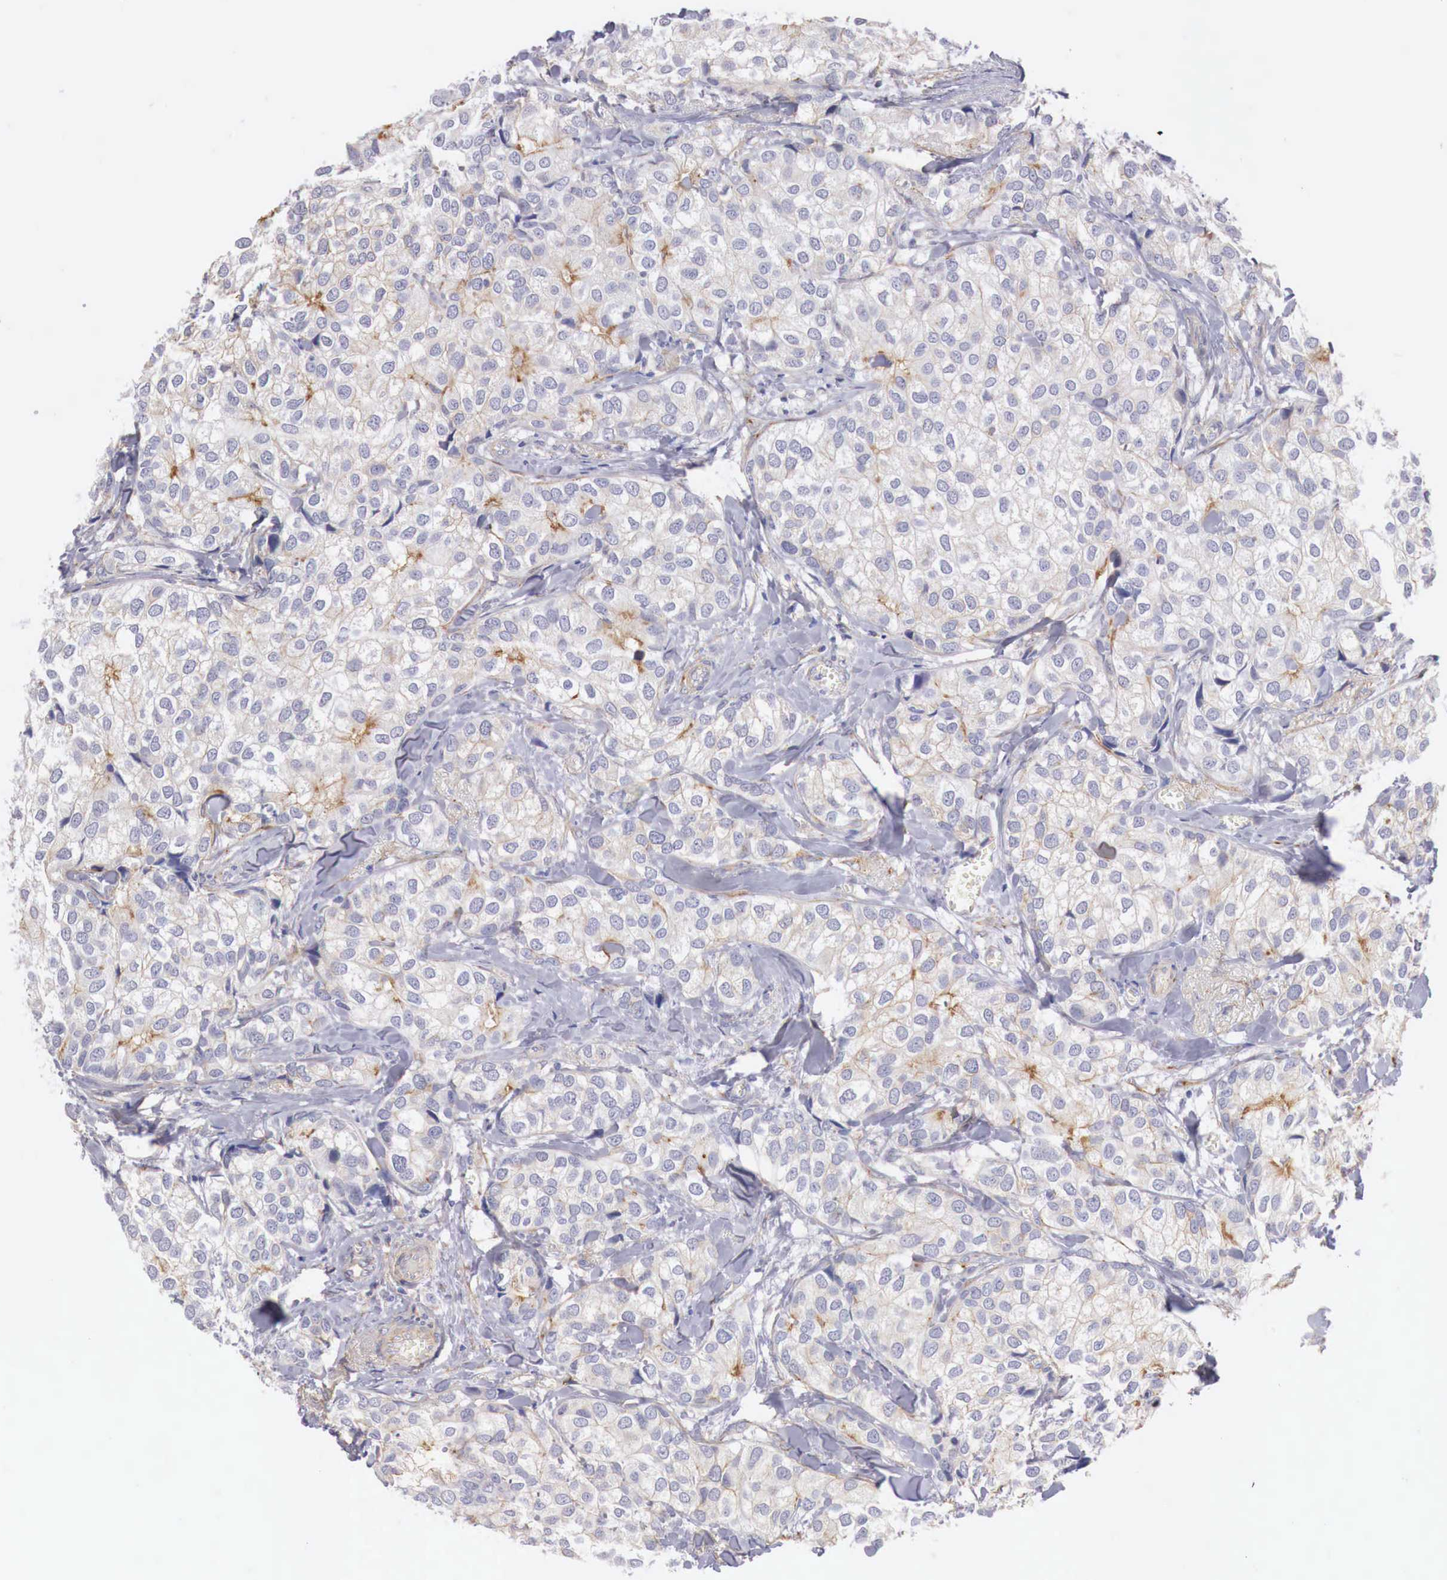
{"staining": {"intensity": "negative", "quantity": "none", "location": "none"}, "tissue": "breast cancer", "cell_type": "Tumor cells", "image_type": "cancer", "snomed": [{"axis": "morphology", "description": "Duct carcinoma"}, {"axis": "topography", "description": "Breast"}], "caption": "Histopathology image shows no protein positivity in tumor cells of breast infiltrating ductal carcinoma tissue.", "gene": "KLHDC7B", "patient": {"sex": "female", "age": 68}}